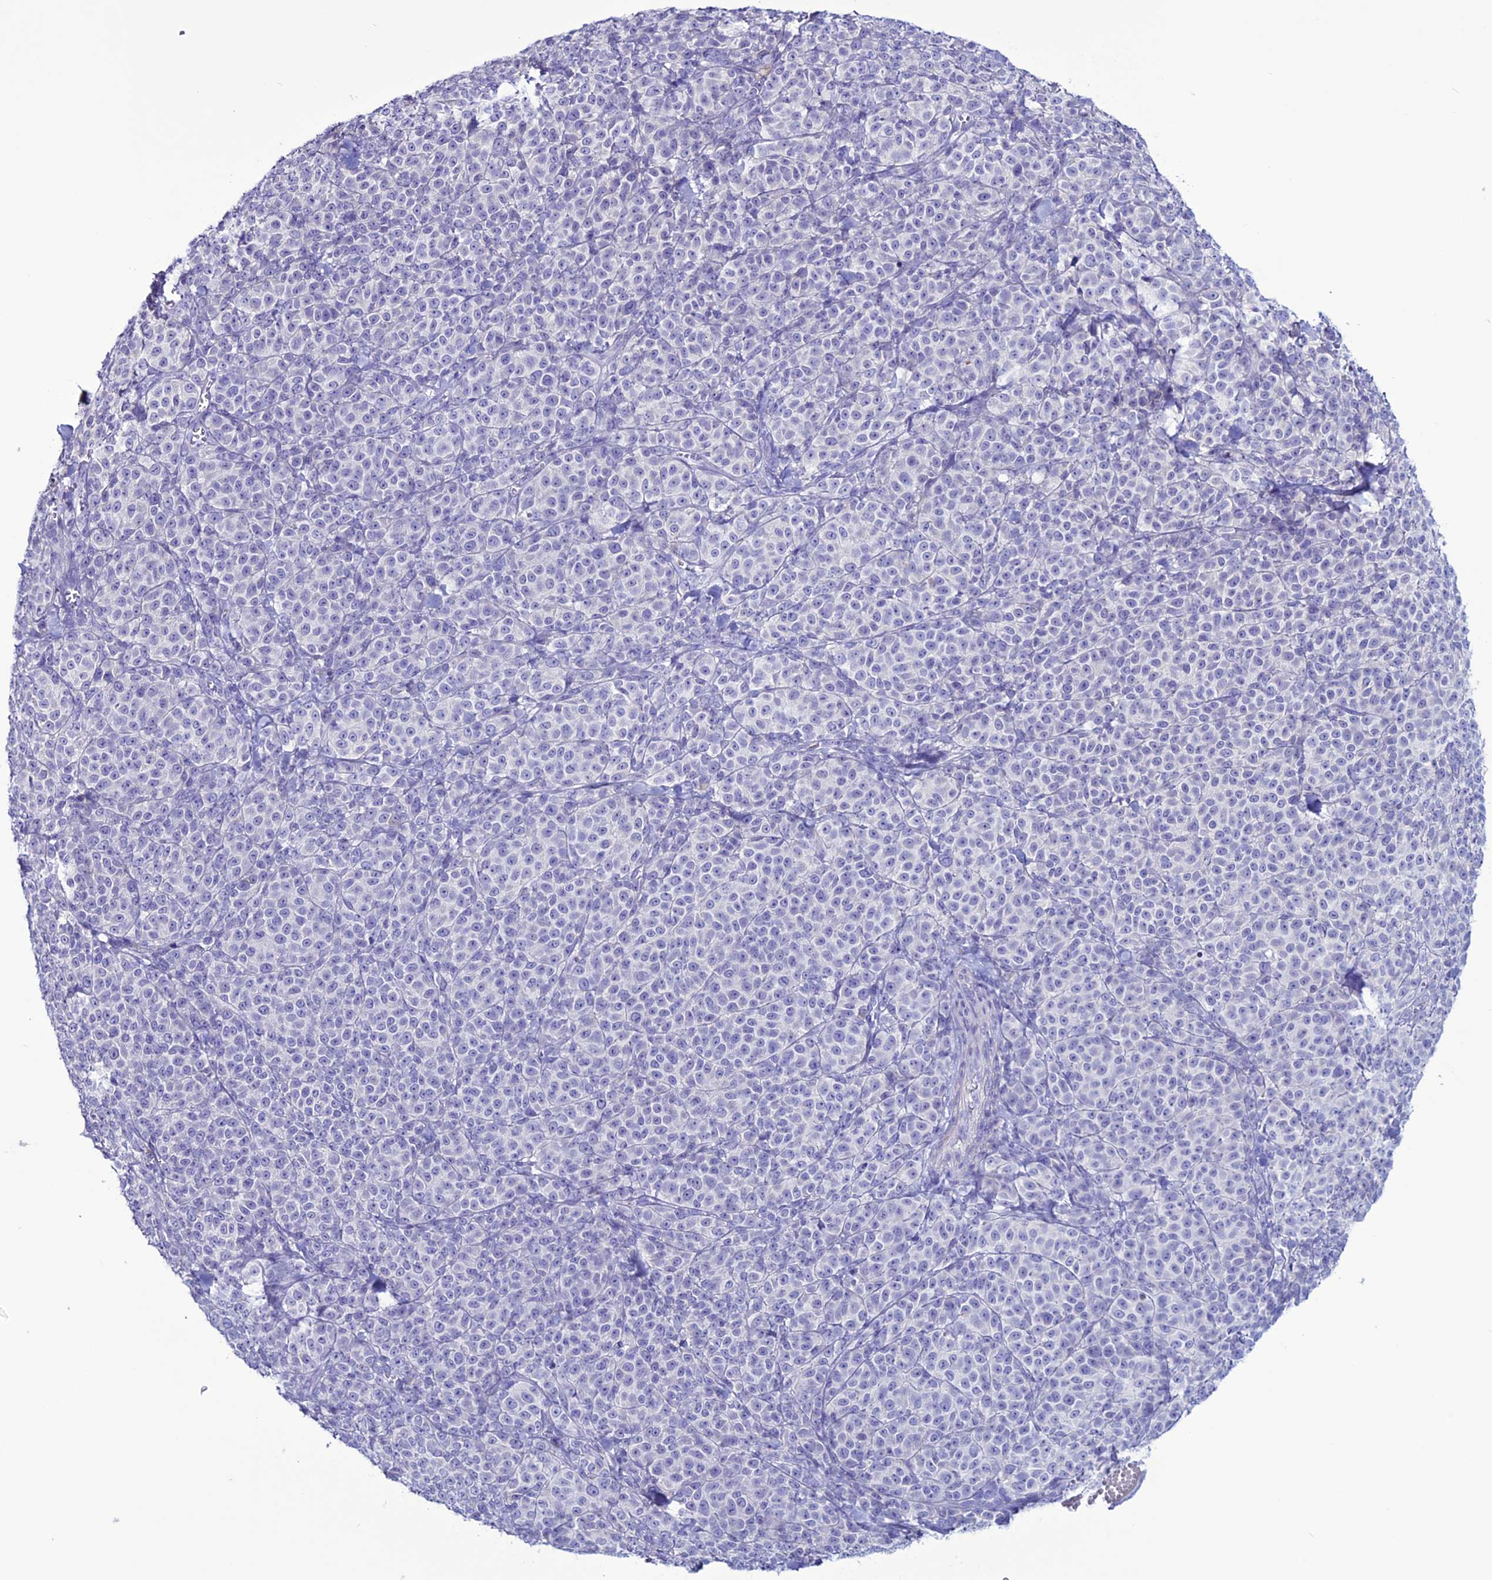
{"staining": {"intensity": "negative", "quantity": "none", "location": "none"}, "tissue": "melanoma", "cell_type": "Tumor cells", "image_type": "cancer", "snomed": [{"axis": "morphology", "description": "Normal tissue, NOS"}, {"axis": "morphology", "description": "Malignant melanoma, NOS"}, {"axis": "topography", "description": "Skin"}], "caption": "DAB (3,3'-diaminobenzidine) immunohistochemical staining of human malignant melanoma shows no significant positivity in tumor cells. (DAB (3,3'-diaminobenzidine) IHC with hematoxylin counter stain).", "gene": "CLEC2L", "patient": {"sex": "female", "age": 34}}